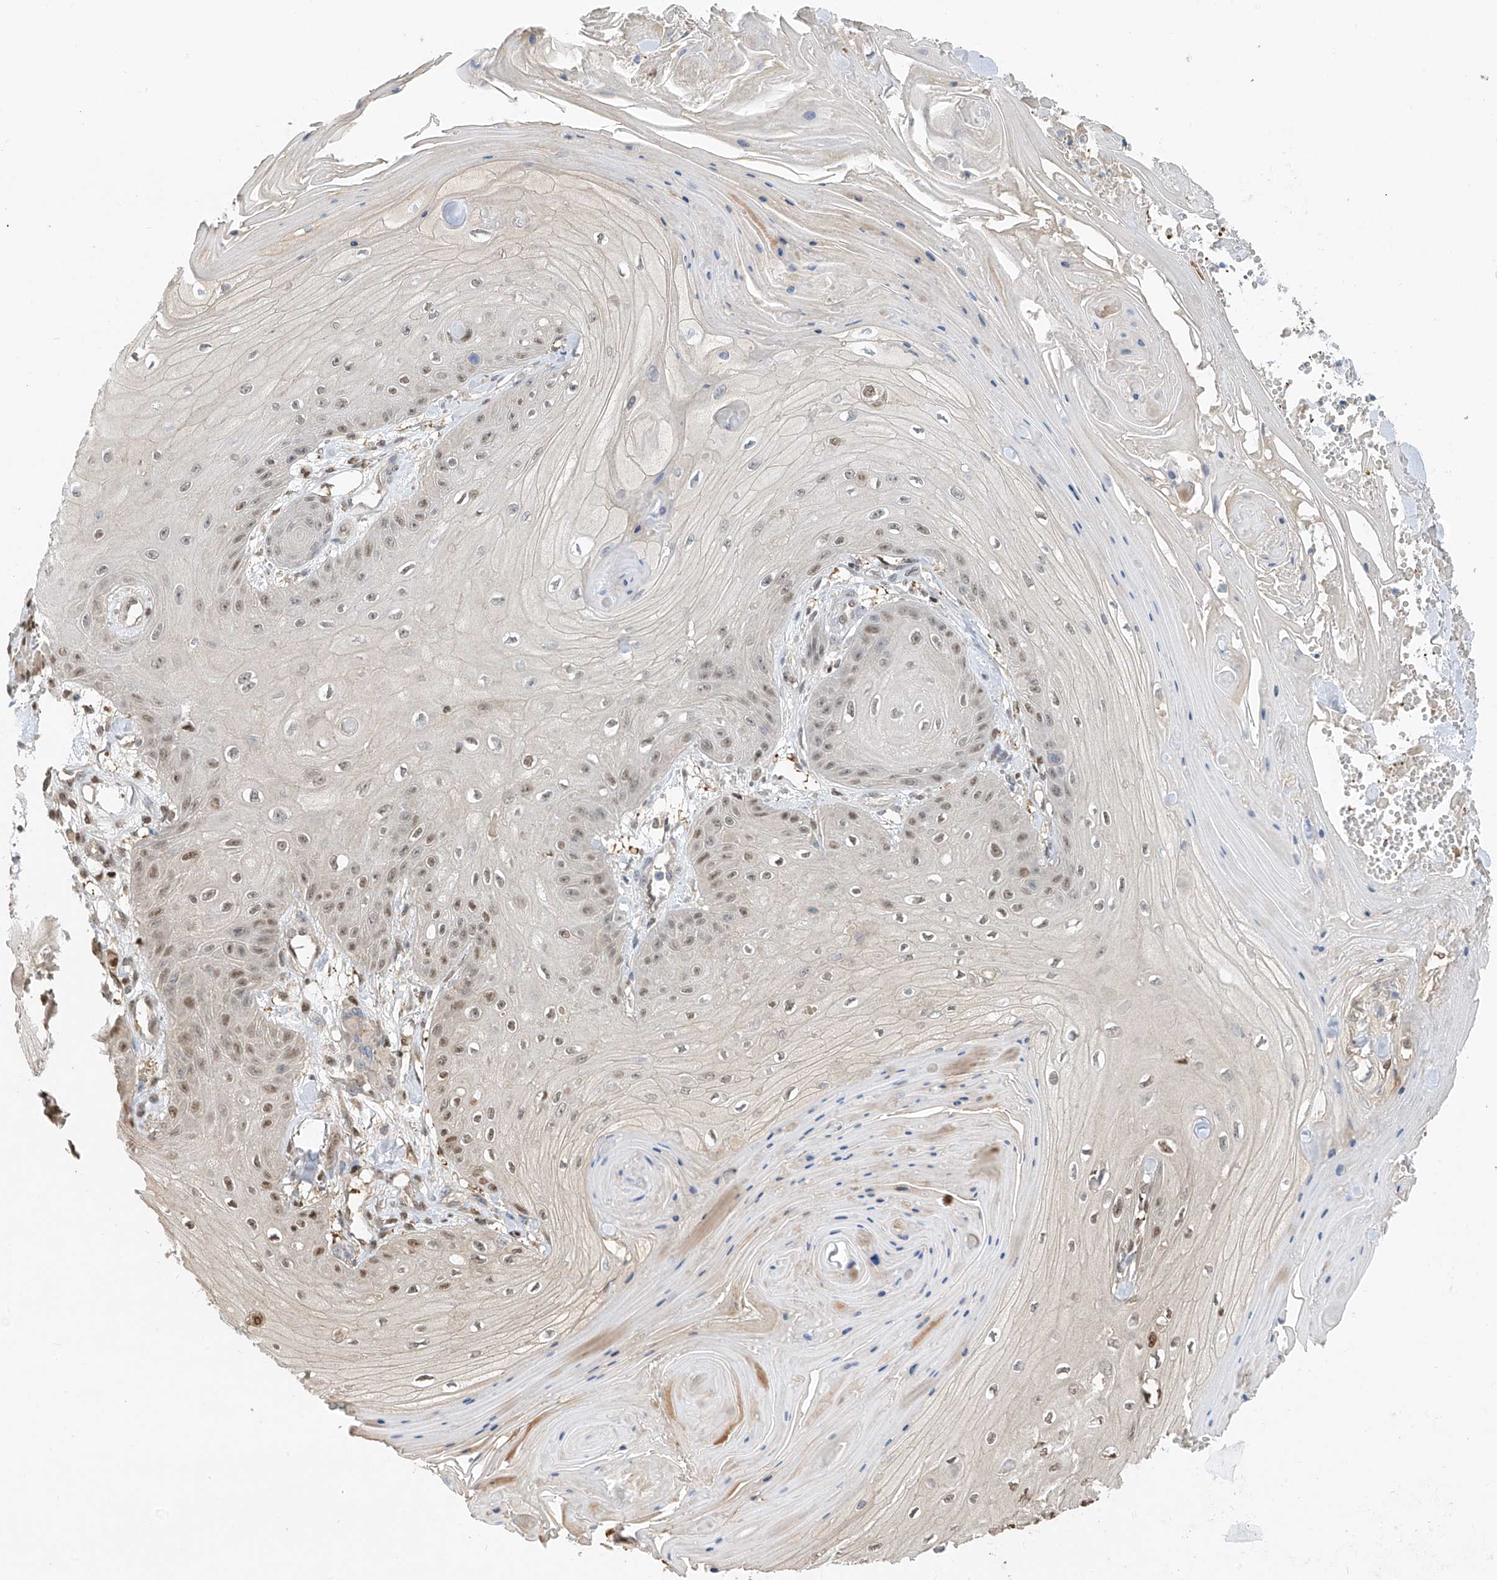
{"staining": {"intensity": "weak", "quantity": "25%-75%", "location": "nuclear"}, "tissue": "skin cancer", "cell_type": "Tumor cells", "image_type": "cancer", "snomed": [{"axis": "morphology", "description": "Squamous cell carcinoma, NOS"}, {"axis": "topography", "description": "Skin"}], "caption": "Skin squamous cell carcinoma stained for a protein (brown) exhibits weak nuclear positive staining in approximately 25%-75% of tumor cells.", "gene": "PMM1", "patient": {"sex": "male", "age": 74}}